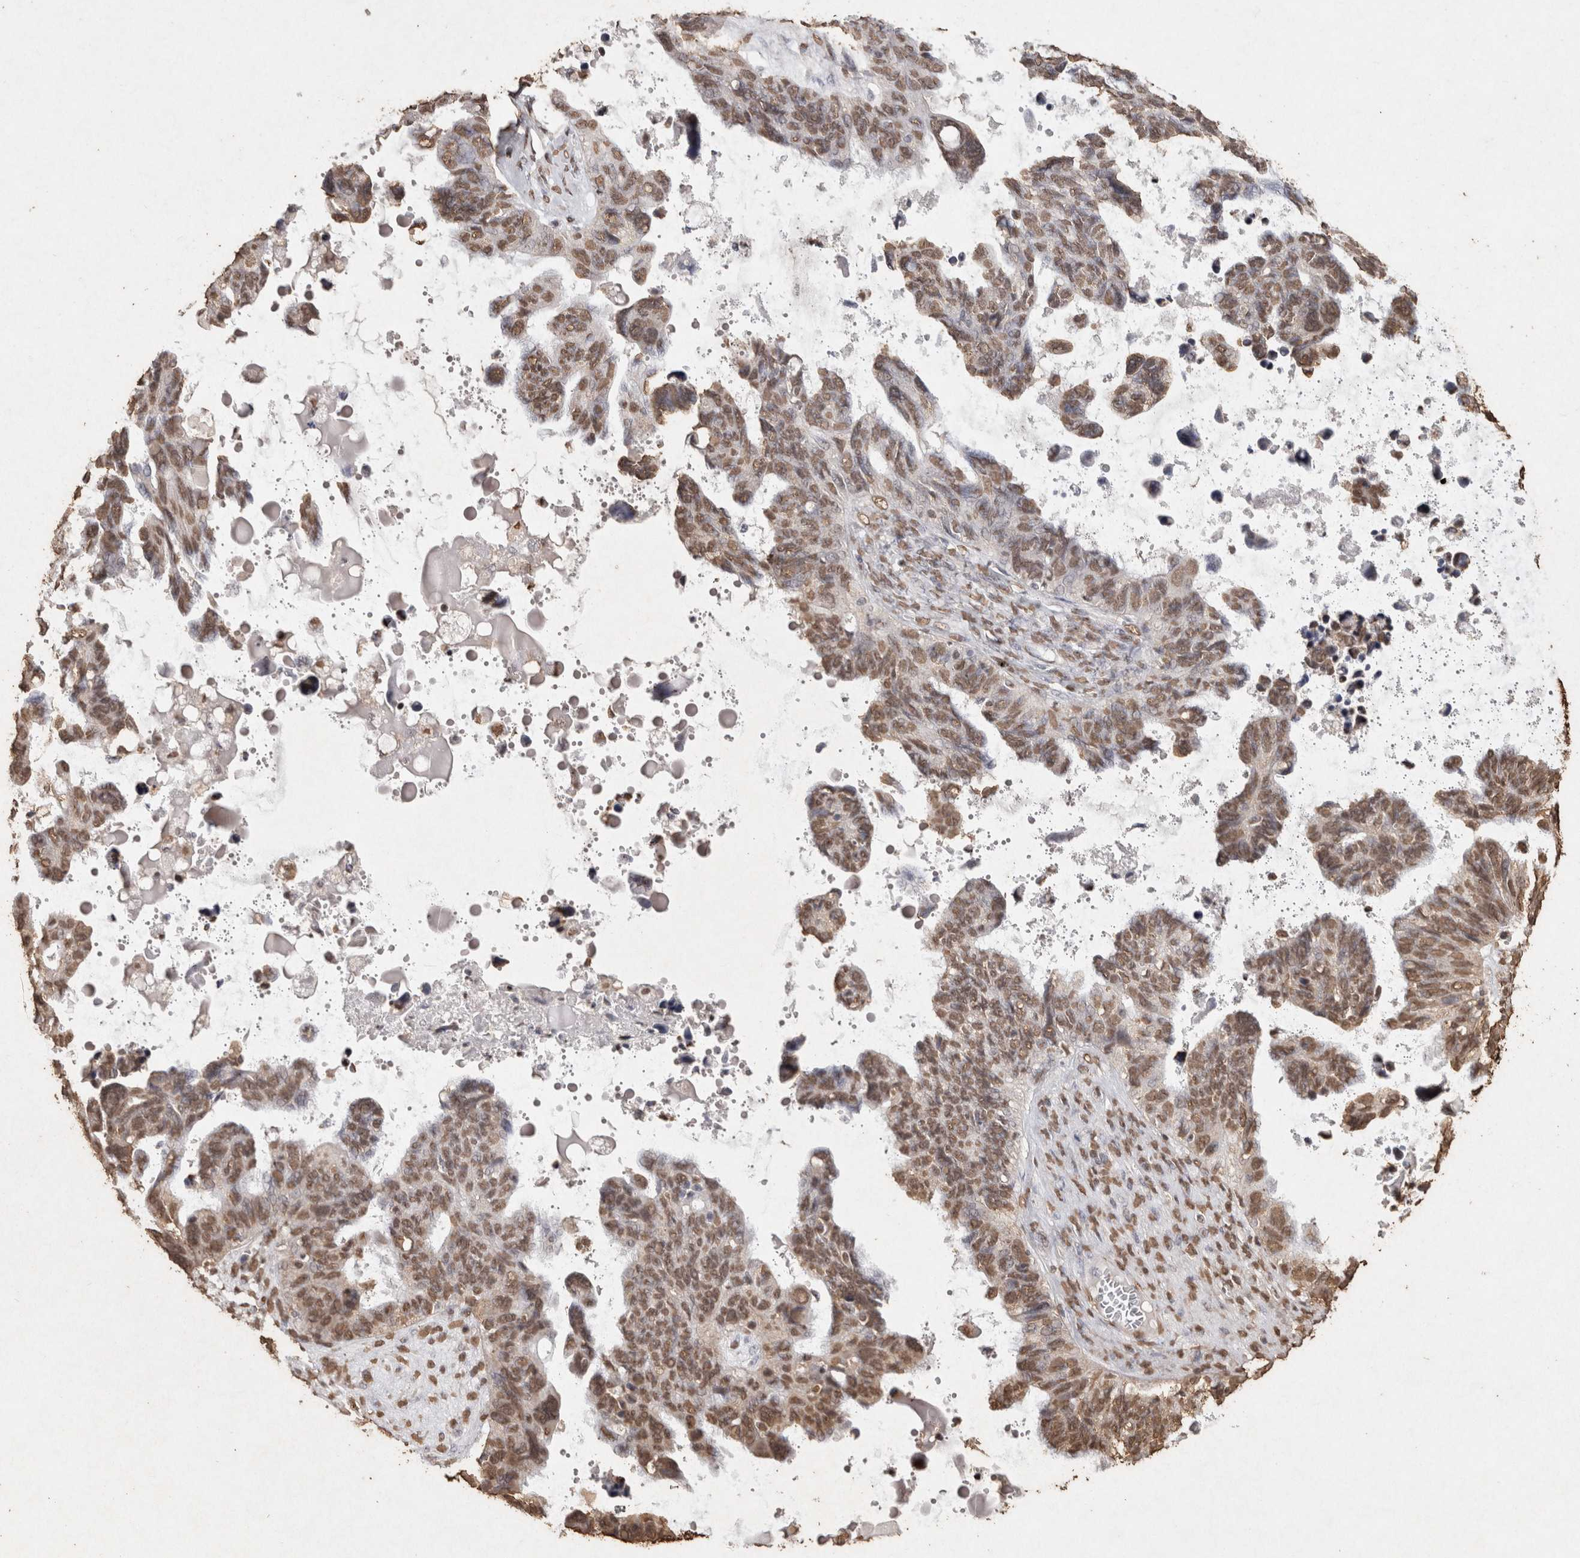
{"staining": {"intensity": "moderate", "quantity": ">75%", "location": "nuclear"}, "tissue": "ovarian cancer", "cell_type": "Tumor cells", "image_type": "cancer", "snomed": [{"axis": "morphology", "description": "Cystadenocarcinoma, serous, NOS"}, {"axis": "topography", "description": "Ovary"}], "caption": "Serous cystadenocarcinoma (ovarian) was stained to show a protein in brown. There is medium levels of moderate nuclear expression in approximately >75% of tumor cells.", "gene": "FSTL3", "patient": {"sex": "female", "age": 79}}